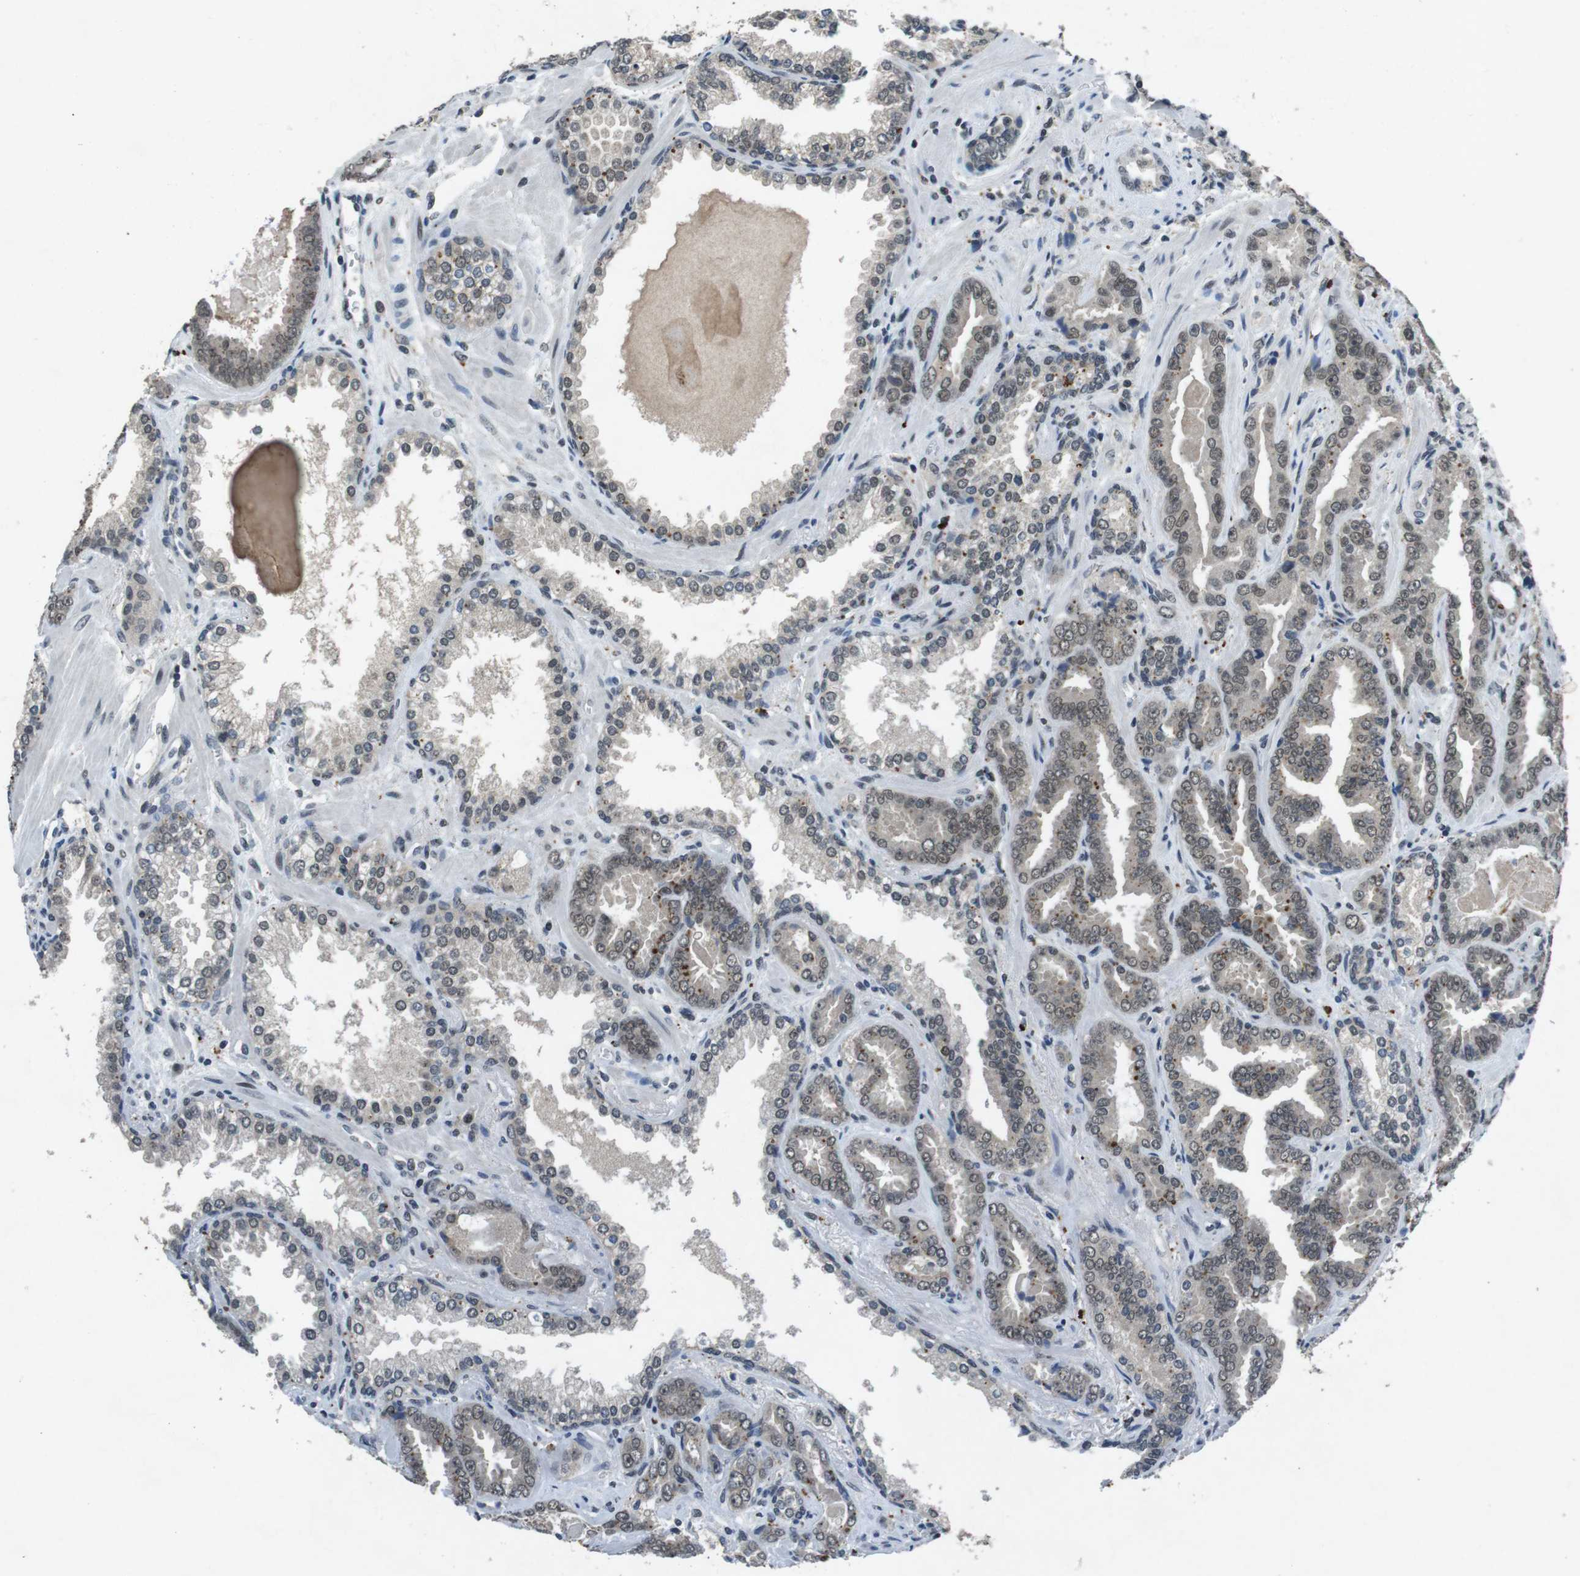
{"staining": {"intensity": "weak", "quantity": "25%-75%", "location": "nuclear"}, "tissue": "prostate cancer", "cell_type": "Tumor cells", "image_type": "cancer", "snomed": [{"axis": "morphology", "description": "Adenocarcinoma, Low grade"}, {"axis": "topography", "description": "Prostate"}], "caption": "Protein positivity by immunohistochemistry exhibits weak nuclear positivity in approximately 25%-75% of tumor cells in low-grade adenocarcinoma (prostate).", "gene": "USP7", "patient": {"sex": "male", "age": 60}}